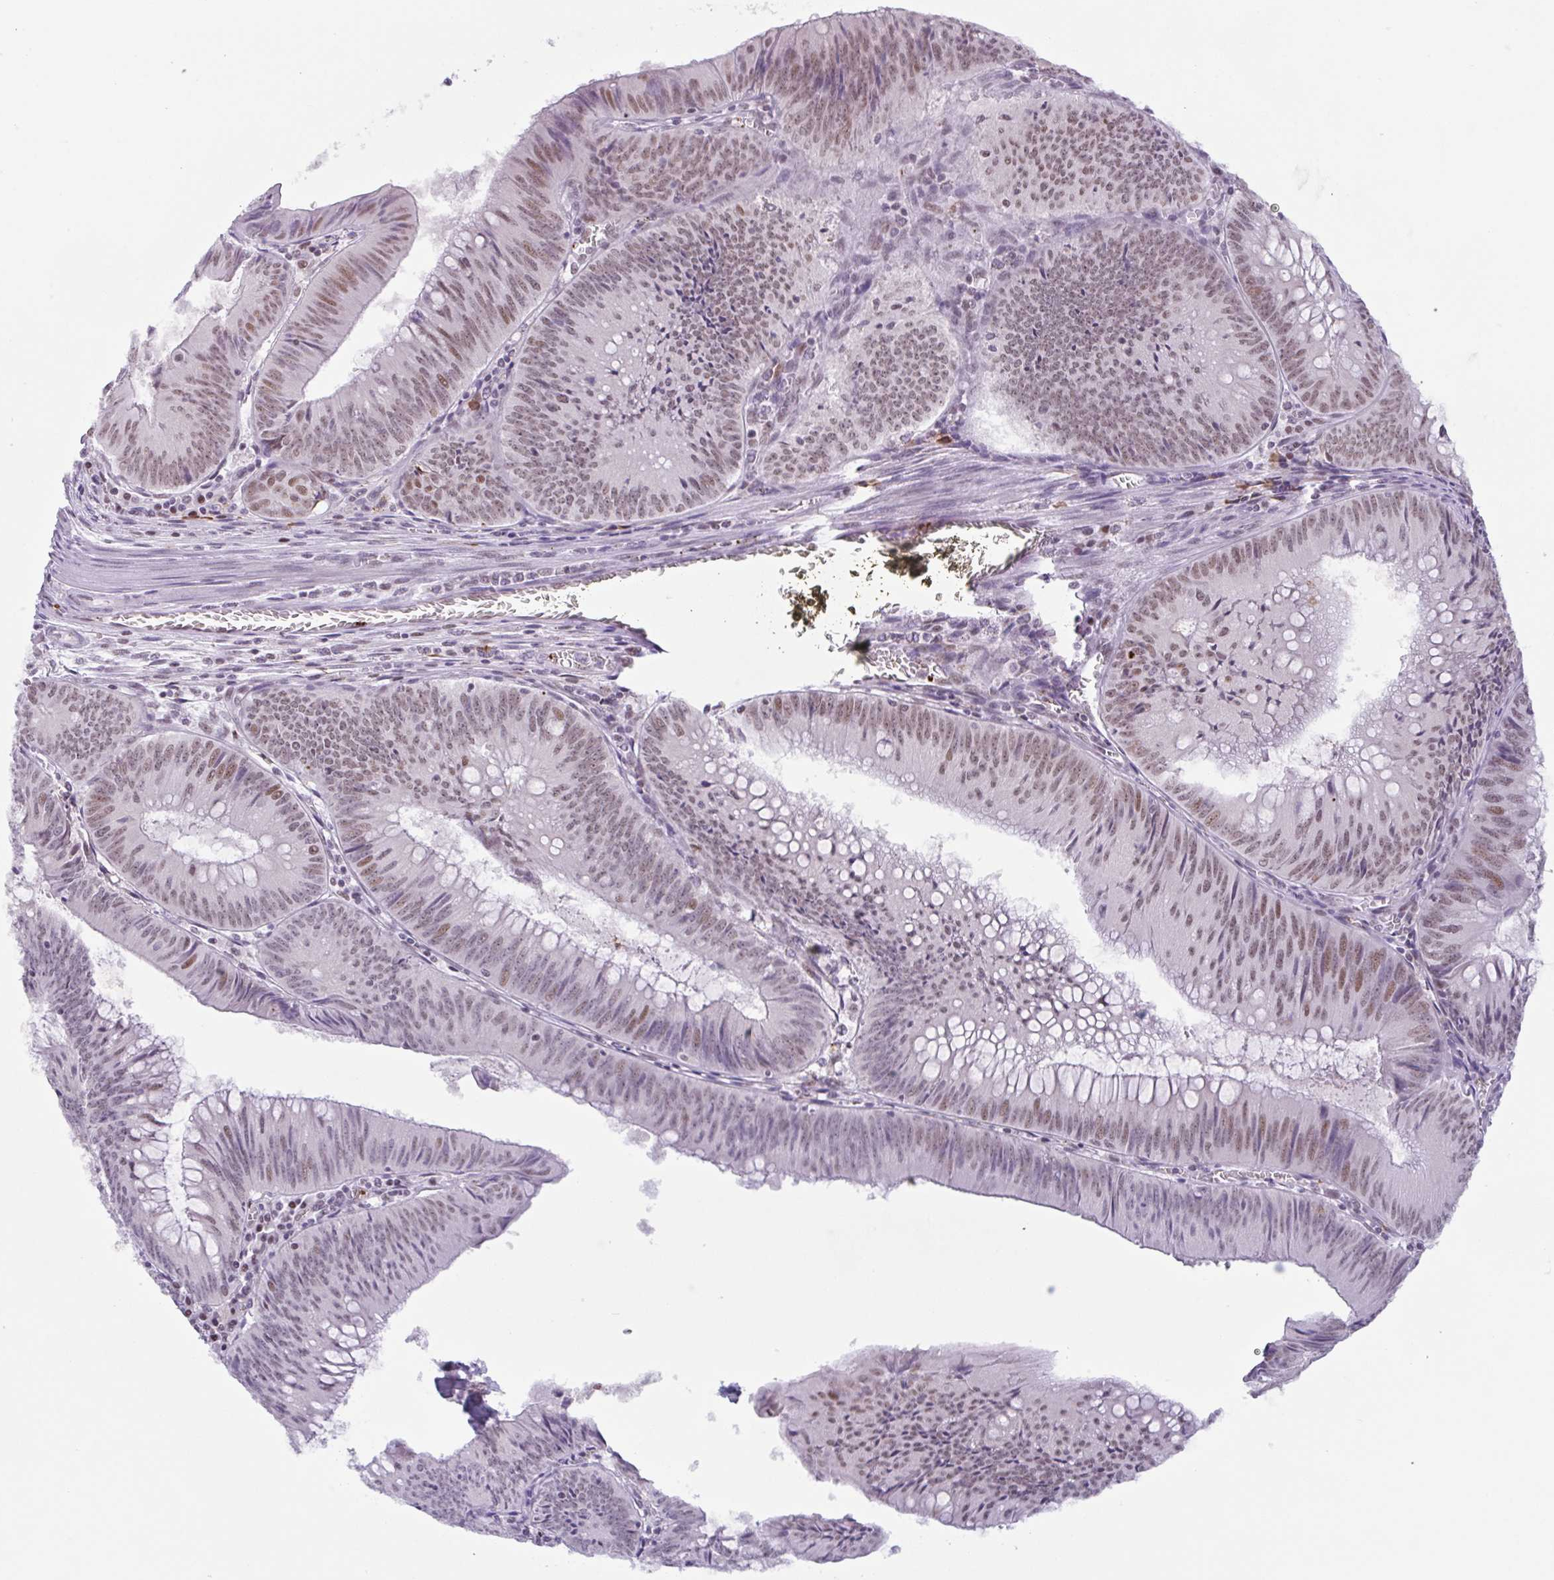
{"staining": {"intensity": "moderate", "quantity": ">75%", "location": "nuclear"}, "tissue": "colorectal cancer", "cell_type": "Tumor cells", "image_type": "cancer", "snomed": [{"axis": "morphology", "description": "Adenocarcinoma, NOS"}, {"axis": "topography", "description": "Rectum"}], "caption": "Human colorectal cancer (adenocarcinoma) stained for a protein (brown) demonstrates moderate nuclear positive positivity in approximately >75% of tumor cells.", "gene": "PLG", "patient": {"sex": "female", "age": 72}}